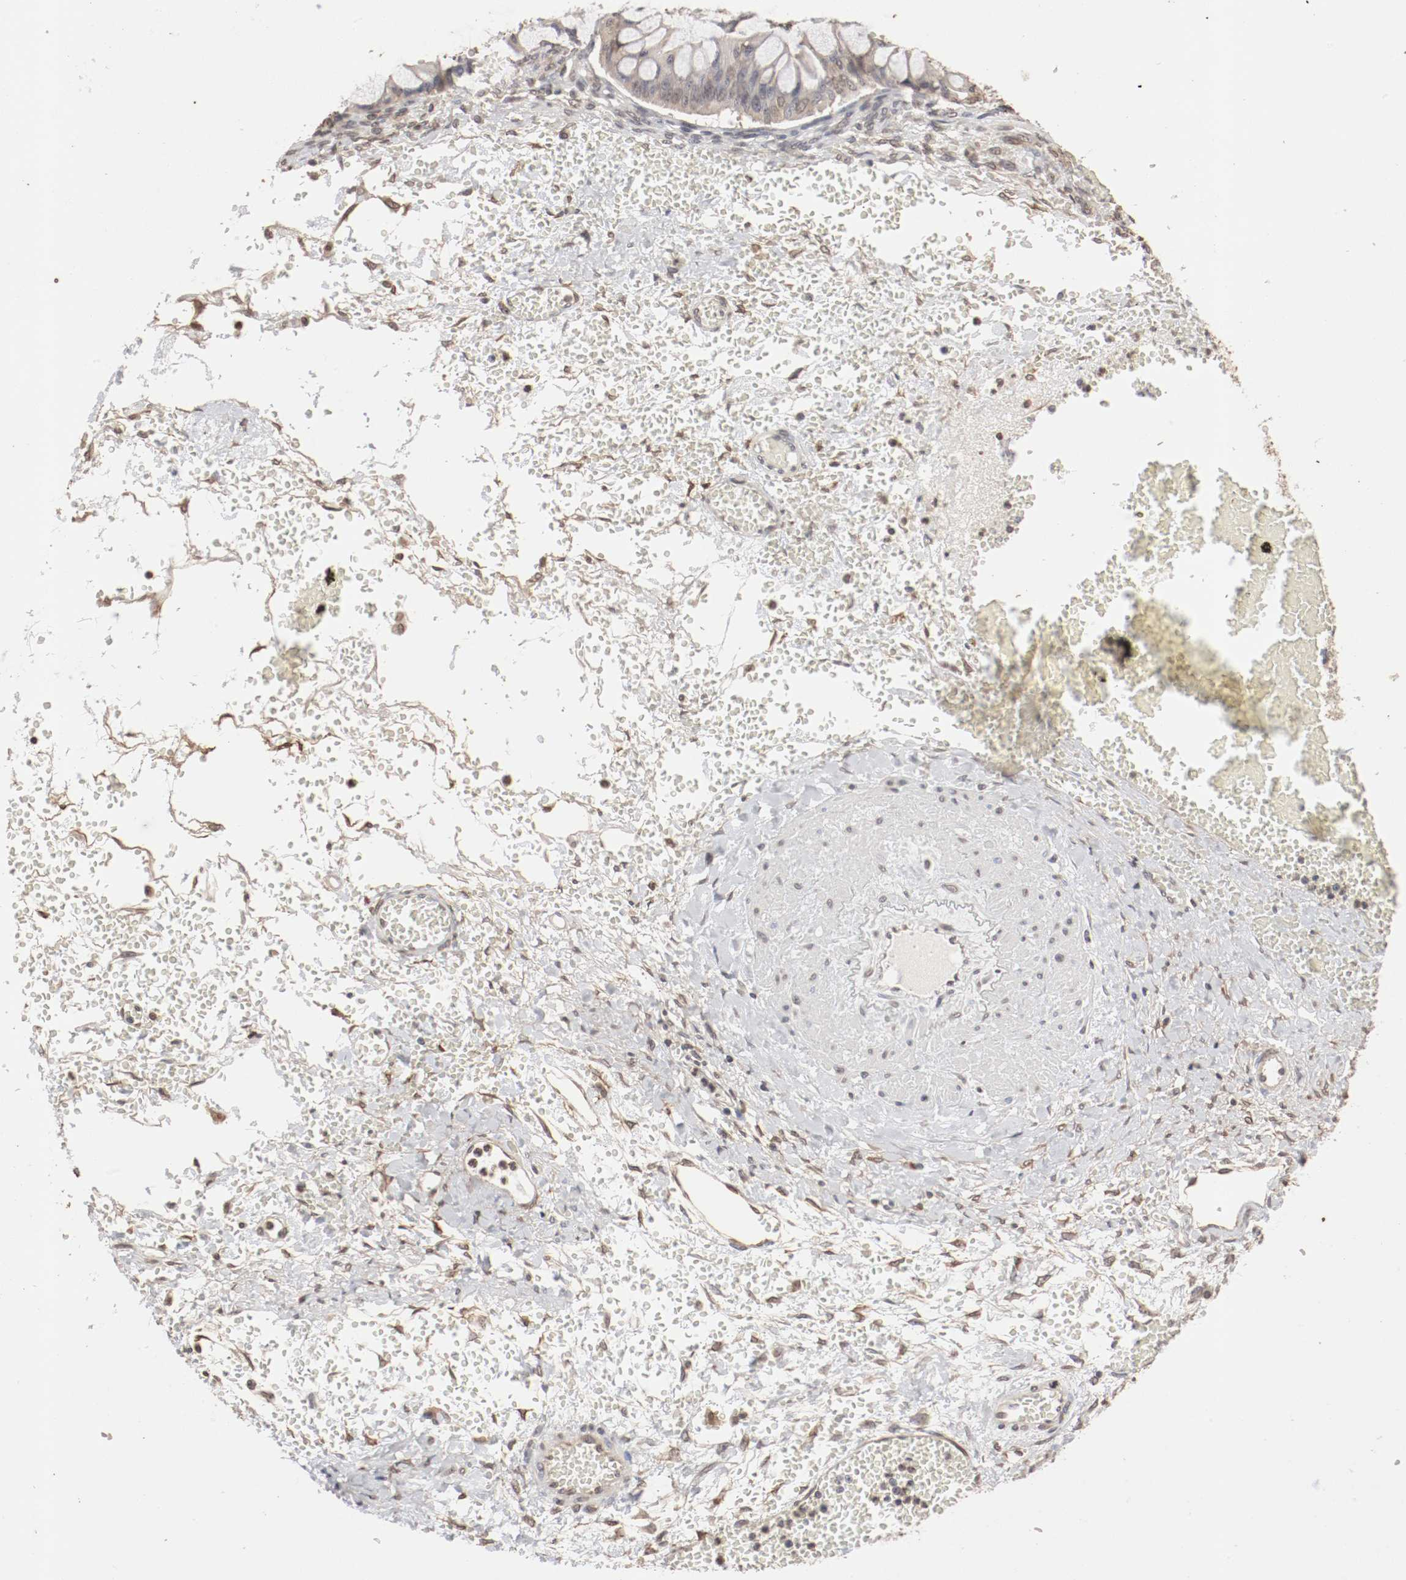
{"staining": {"intensity": "weak", "quantity": ">75%", "location": "cytoplasmic/membranous,nuclear"}, "tissue": "ovarian cancer", "cell_type": "Tumor cells", "image_type": "cancer", "snomed": [{"axis": "morphology", "description": "Cystadenocarcinoma, mucinous, NOS"}, {"axis": "topography", "description": "Ovary"}], "caption": "This micrograph exhibits ovarian cancer stained with immunohistochemistry (IHC) to label a protein in brown. The cytoplasmic/membranous and nuclear of tumor cells show weak positivity for the protein. Nuclei are counter-stained blue.", "gene": "WASL", "patient": {"sex": "female", "age": 73}}